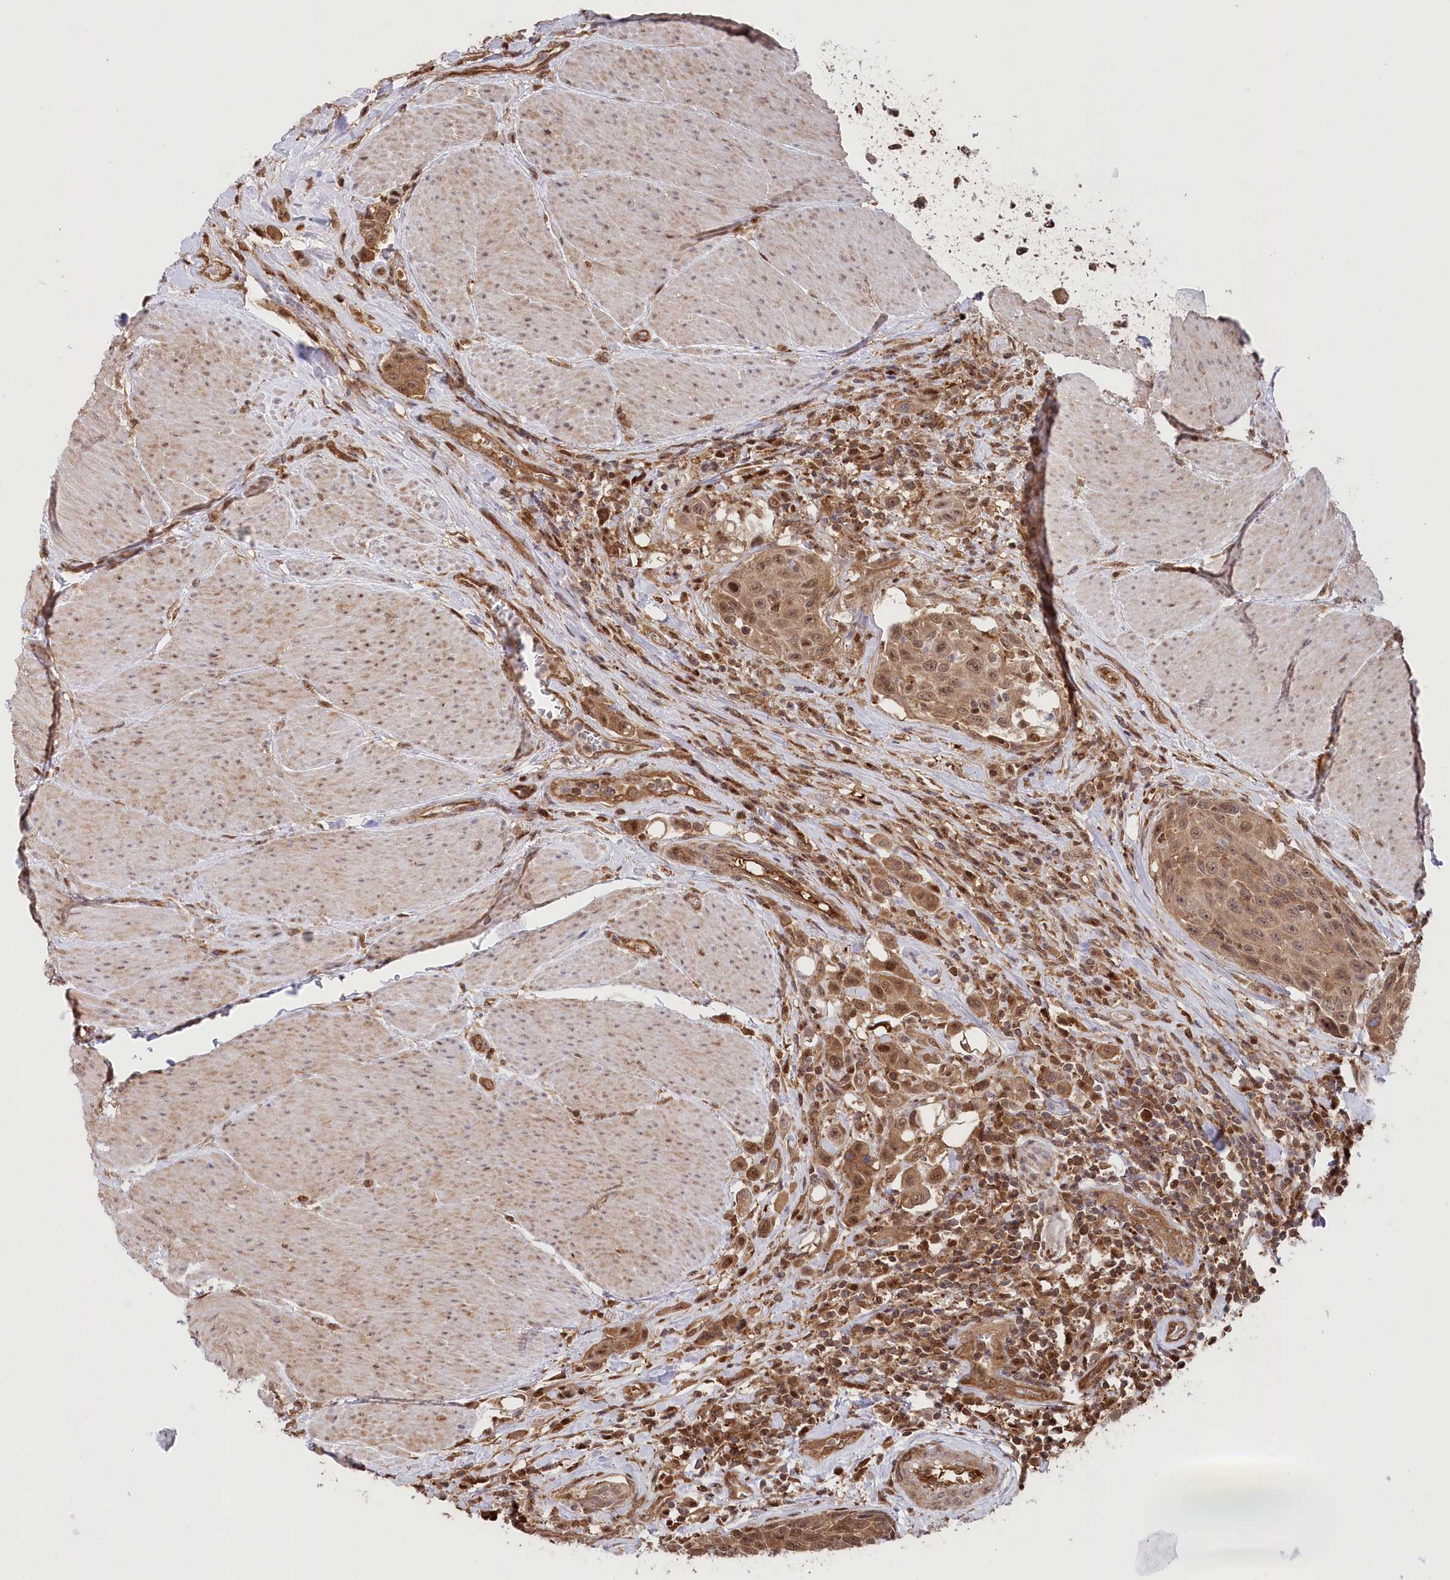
{"staining": {"intensity": "moderate", "quantity": ">75%", "location": "cytoplasmic/membranous,nuclear"}, "tissue": "urothelial cancer", "cell_type": "Tumor cells", "image_type": "cancer", "snomed": [{"axis": "morphology", "description": "Urothelial carcinoma, High grade"}, {"axis": "topography", "description": "Urinary bladder"}], "caption": "Immunohistochemistry (IHC) histopathology image of human high-grade urothelial carcinoma stained for a protein (brown), which demonstrates medium levels of moderate cytoplasmic/membranous and nuclear positivity in about >75% of tumor cells.", "gene": "PSMA1", "patient": {"sex": "male", "age": 50}}